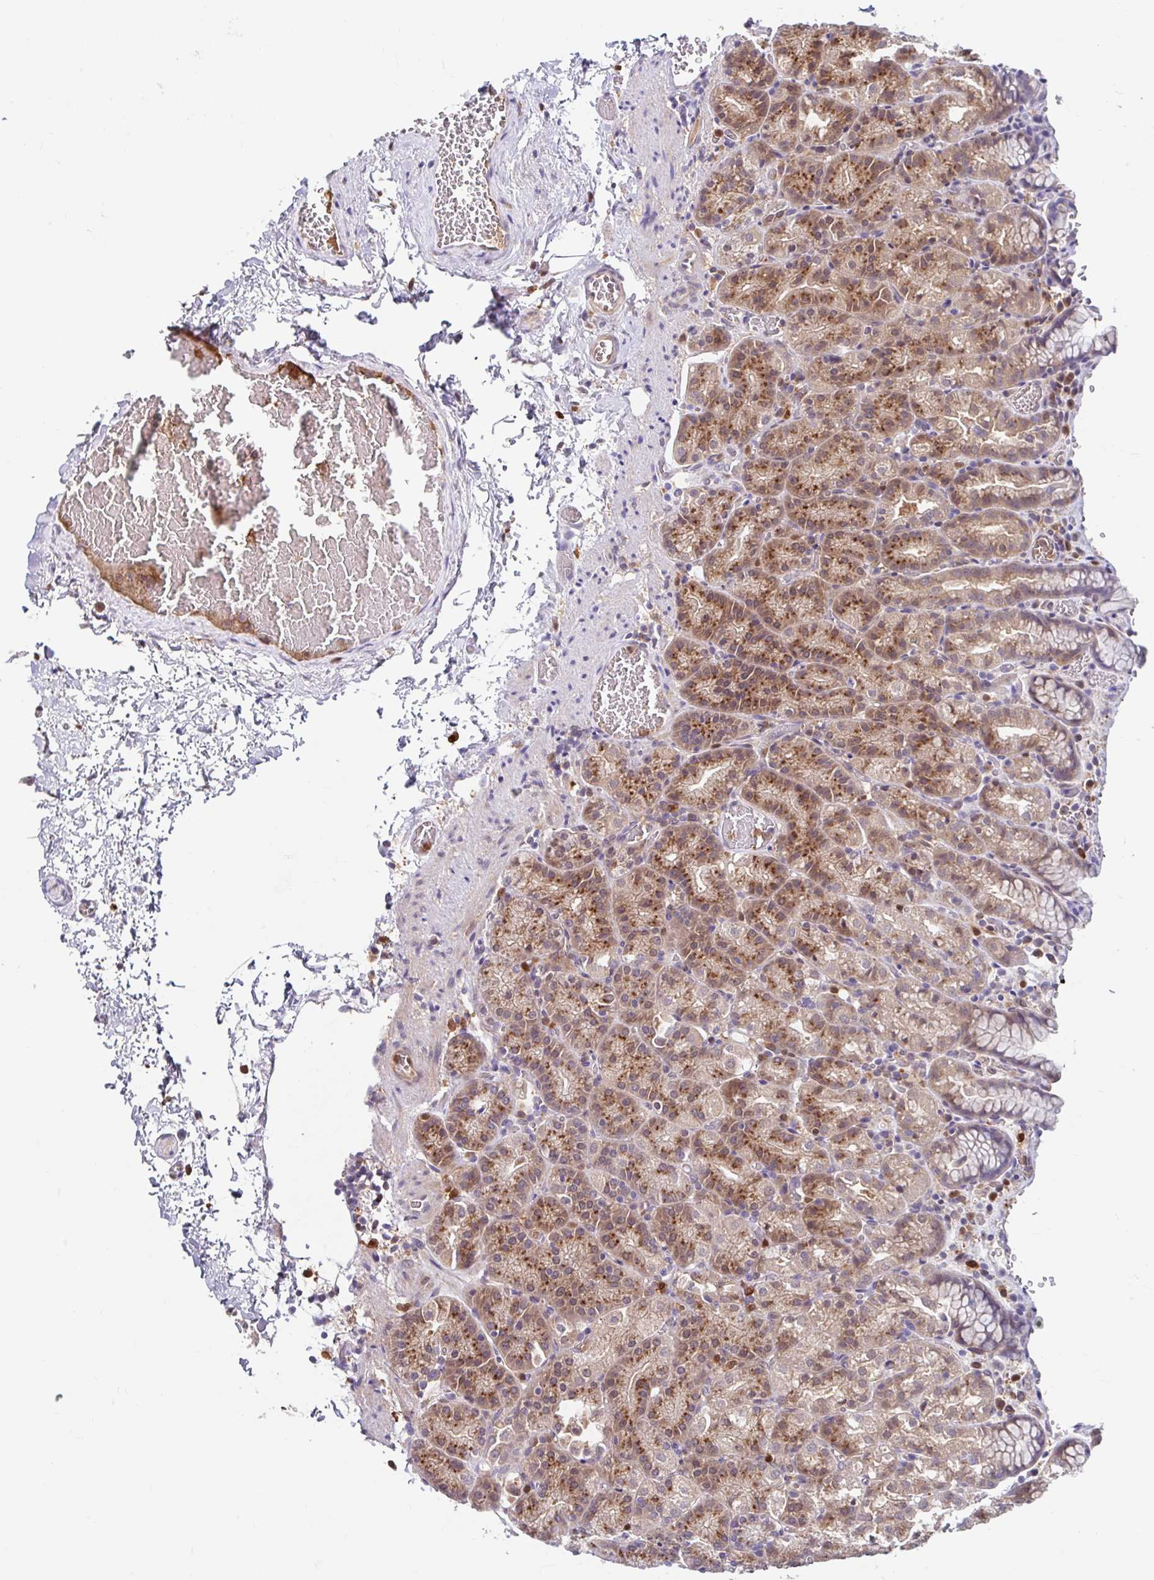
{"staining": {"intensity": "moderate", "quantity": ">75%", "location": "cytoplasmic/membranous"}, "tissue": "stomach", "cell_type": "Glandular cells", "image_type": "normal", "snomed": [{"axis": "morphology", "description": "Normal tissue, NOS"}, {"axis": "topography", "description": "Stomach, upper"}], "caption": "Stomach stained for a protein (brown) displays moderate cytoplasmic/membranous positive expression in approximately >75% of glandular cells.", "gene": "BLVRA", "patient": {"sex": "female", "age": 81}}